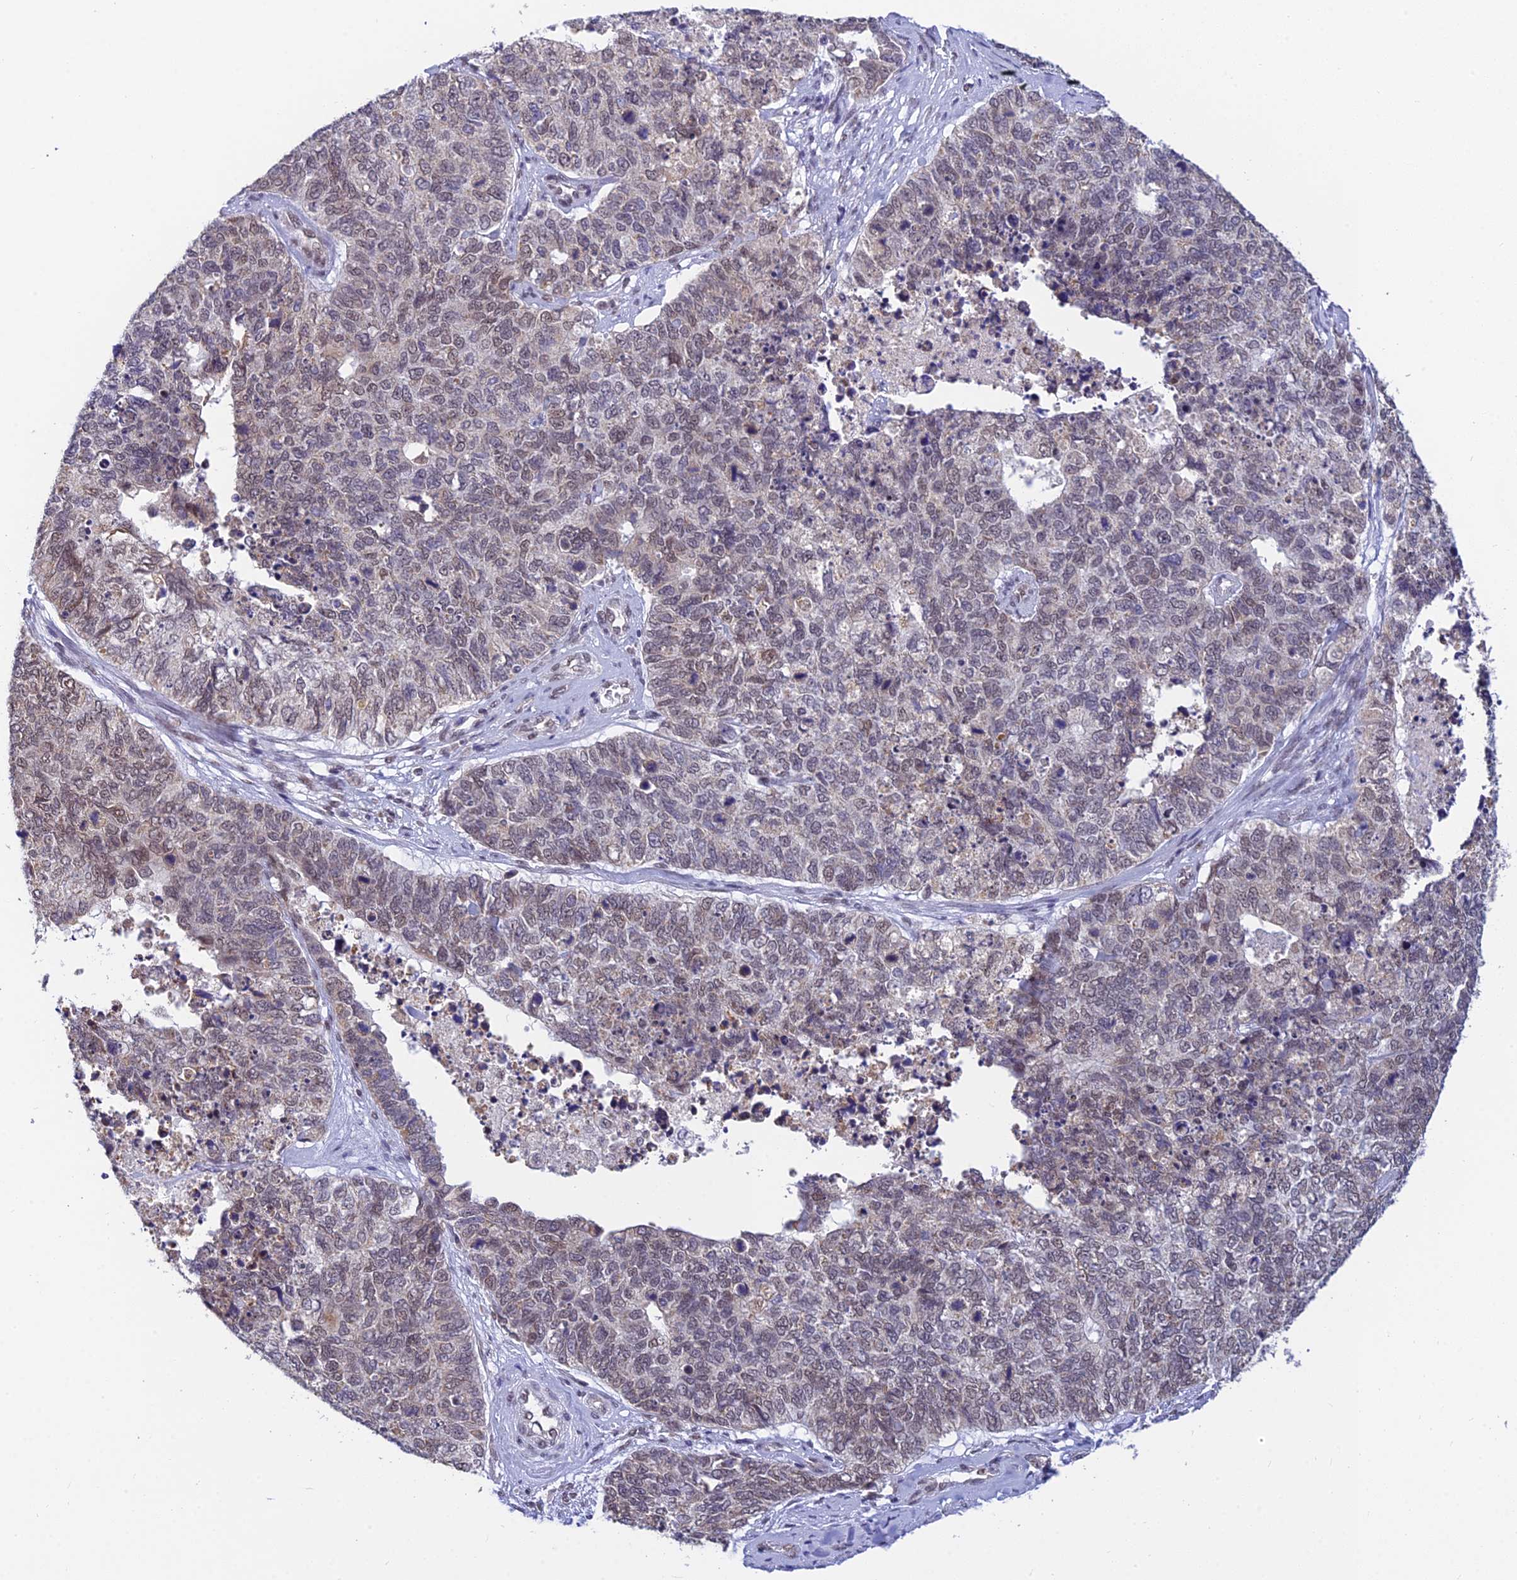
{"staining": {"intensity": "weak", "quantity": "25%-75%", "location": "nuclear"}, "tissue": "cervical cancer", "cell_type": "Tumor cells", "image_type": "cancer", "snomed": [{"axis": "morphology", "description": "Squamous cell carcinoma, NOS"}, {"axis": "topography", "description": "Cervix"}], "caption": "The immunohistochemical stain labels weak nuclear expression in tumor cells of cervical cancer tissue.", "gene": "C2orf49", "patient": {"sex": "female", "age": 63}}